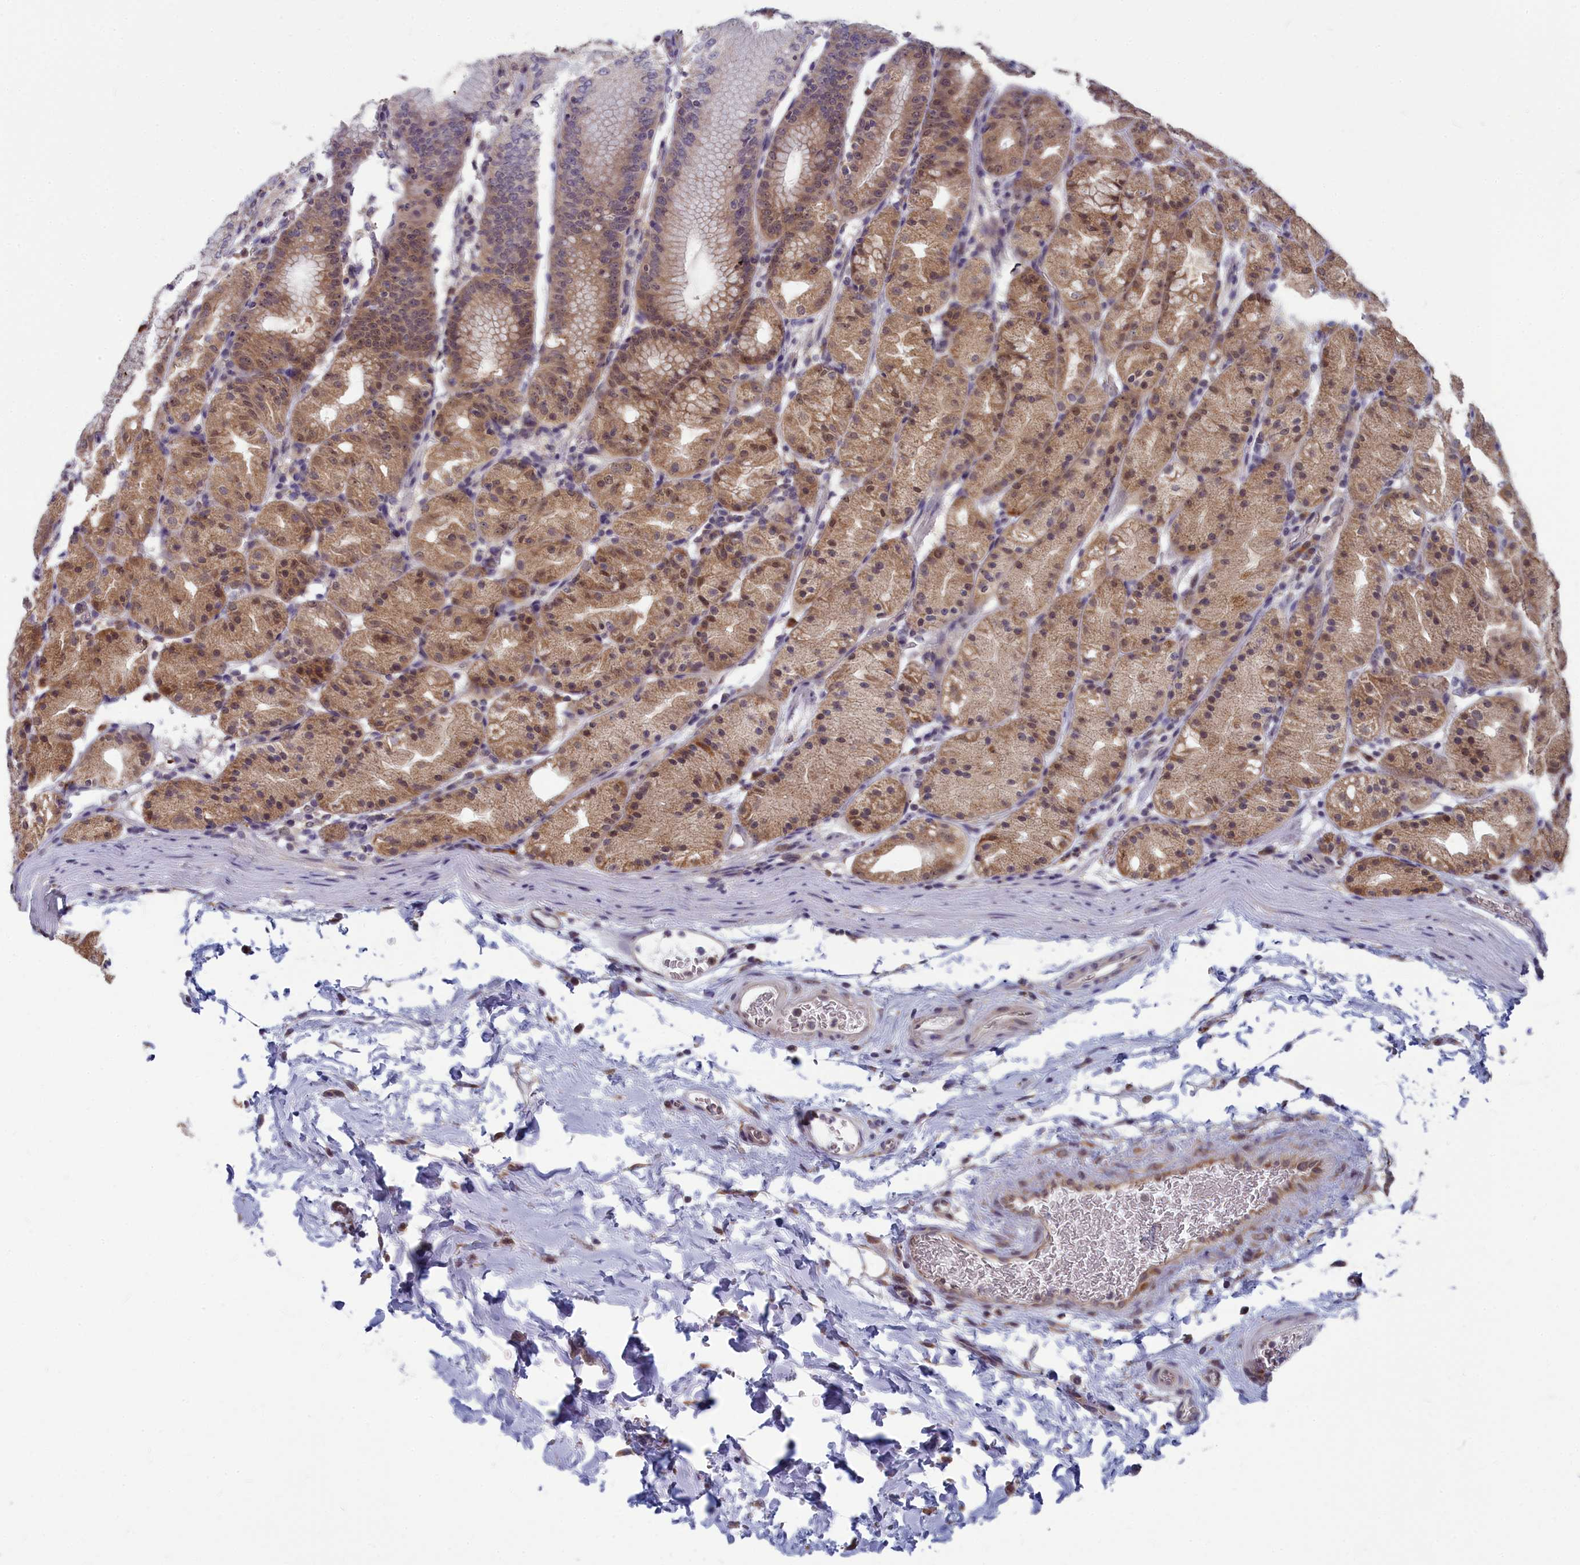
{"staining": {"intensity": "moderate", "quantity": ">75%", "location": "cytoplasmic/membranous,nuclear"}, "tissue": "stomach", "cell_type": "Glandular cells", "image_type": "normal", "snomed": [{"axis": "morphology", "description": "Normal tissue, NOS"}, {"axis": "topography", "description": "Stomach, upper"}], "caption": "IHC staining of benign stomach, which shows medium levels of moderate cytoplasmic/membranous,nuclear expression in approximately >75% of glandular cells indicating moderate cytoplasmic/membranous,nuclear protein expression. The staining was performed using DAB (3,3'-diaminobenzidine) (brown) for protein detection and nuclei were counterstained in hematoxylin (blue).", "gene": "MRI1", "patient": {"sex": "male", "age": 48}}